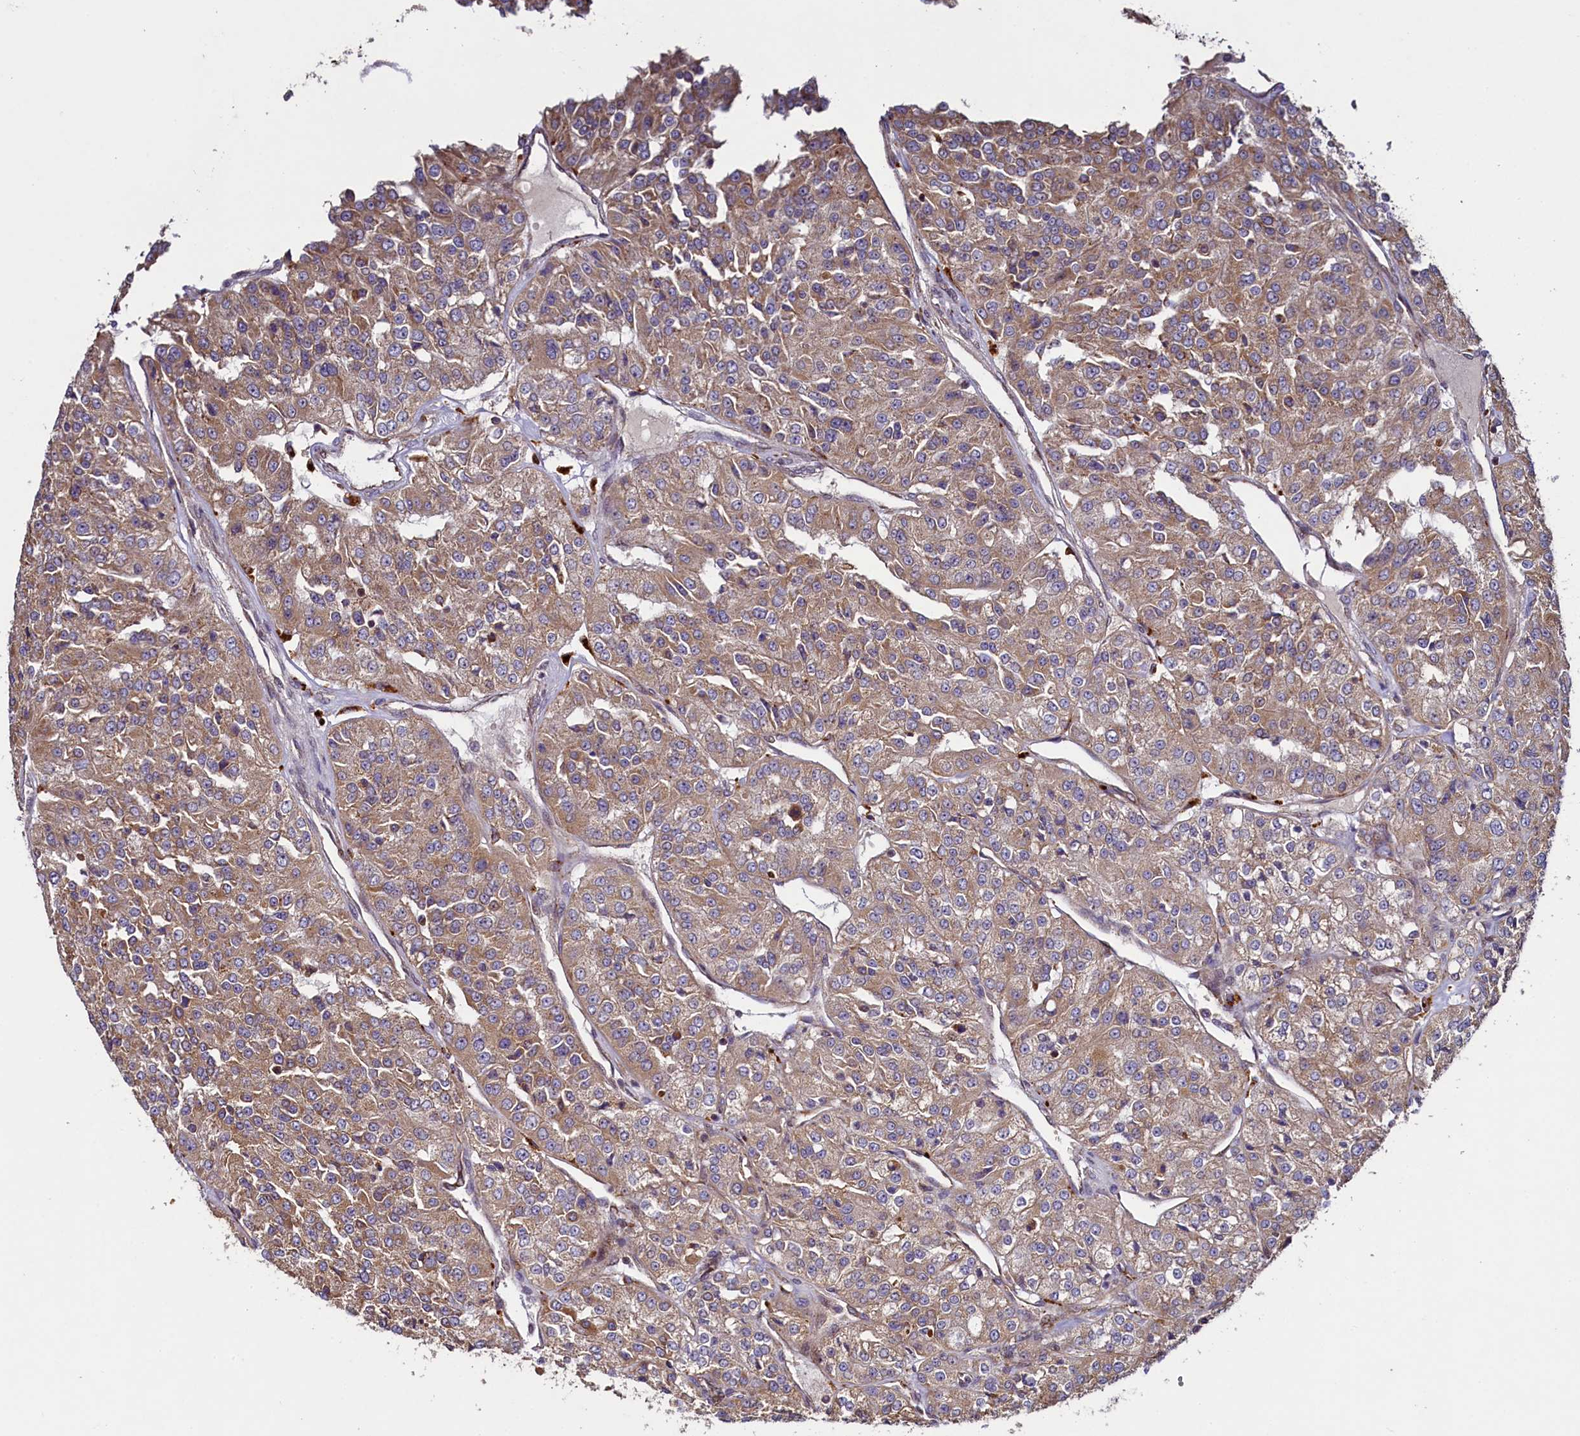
{"staining": {"intensity": "weak", "quantity": ">75%", "location": "cytoplasmic/membranous"}, "tissue": "renal cancer", "cell_type": "Tumor cells", "image_type": "cancer", "snomed": [{"axis": "morphology", "description": "Adenocarcinoma, NOS"}, {"axis": "topography", "description": "Kidney"}], "caption": "Protein expression analysis of human renal cancer (adenocarcinoma) reveals weak cytoplasmic/membranous expression in about >75% of tumor cells. The staining was performed using DAB (3,3'-diaminobenzidine) to visualize the protein expression in brown, while the nuclei were stained in blue with hematoxylin (Magnification: 20x).", "gene": "ZNF577", "patient": {"sex": "female", "age": 63}}